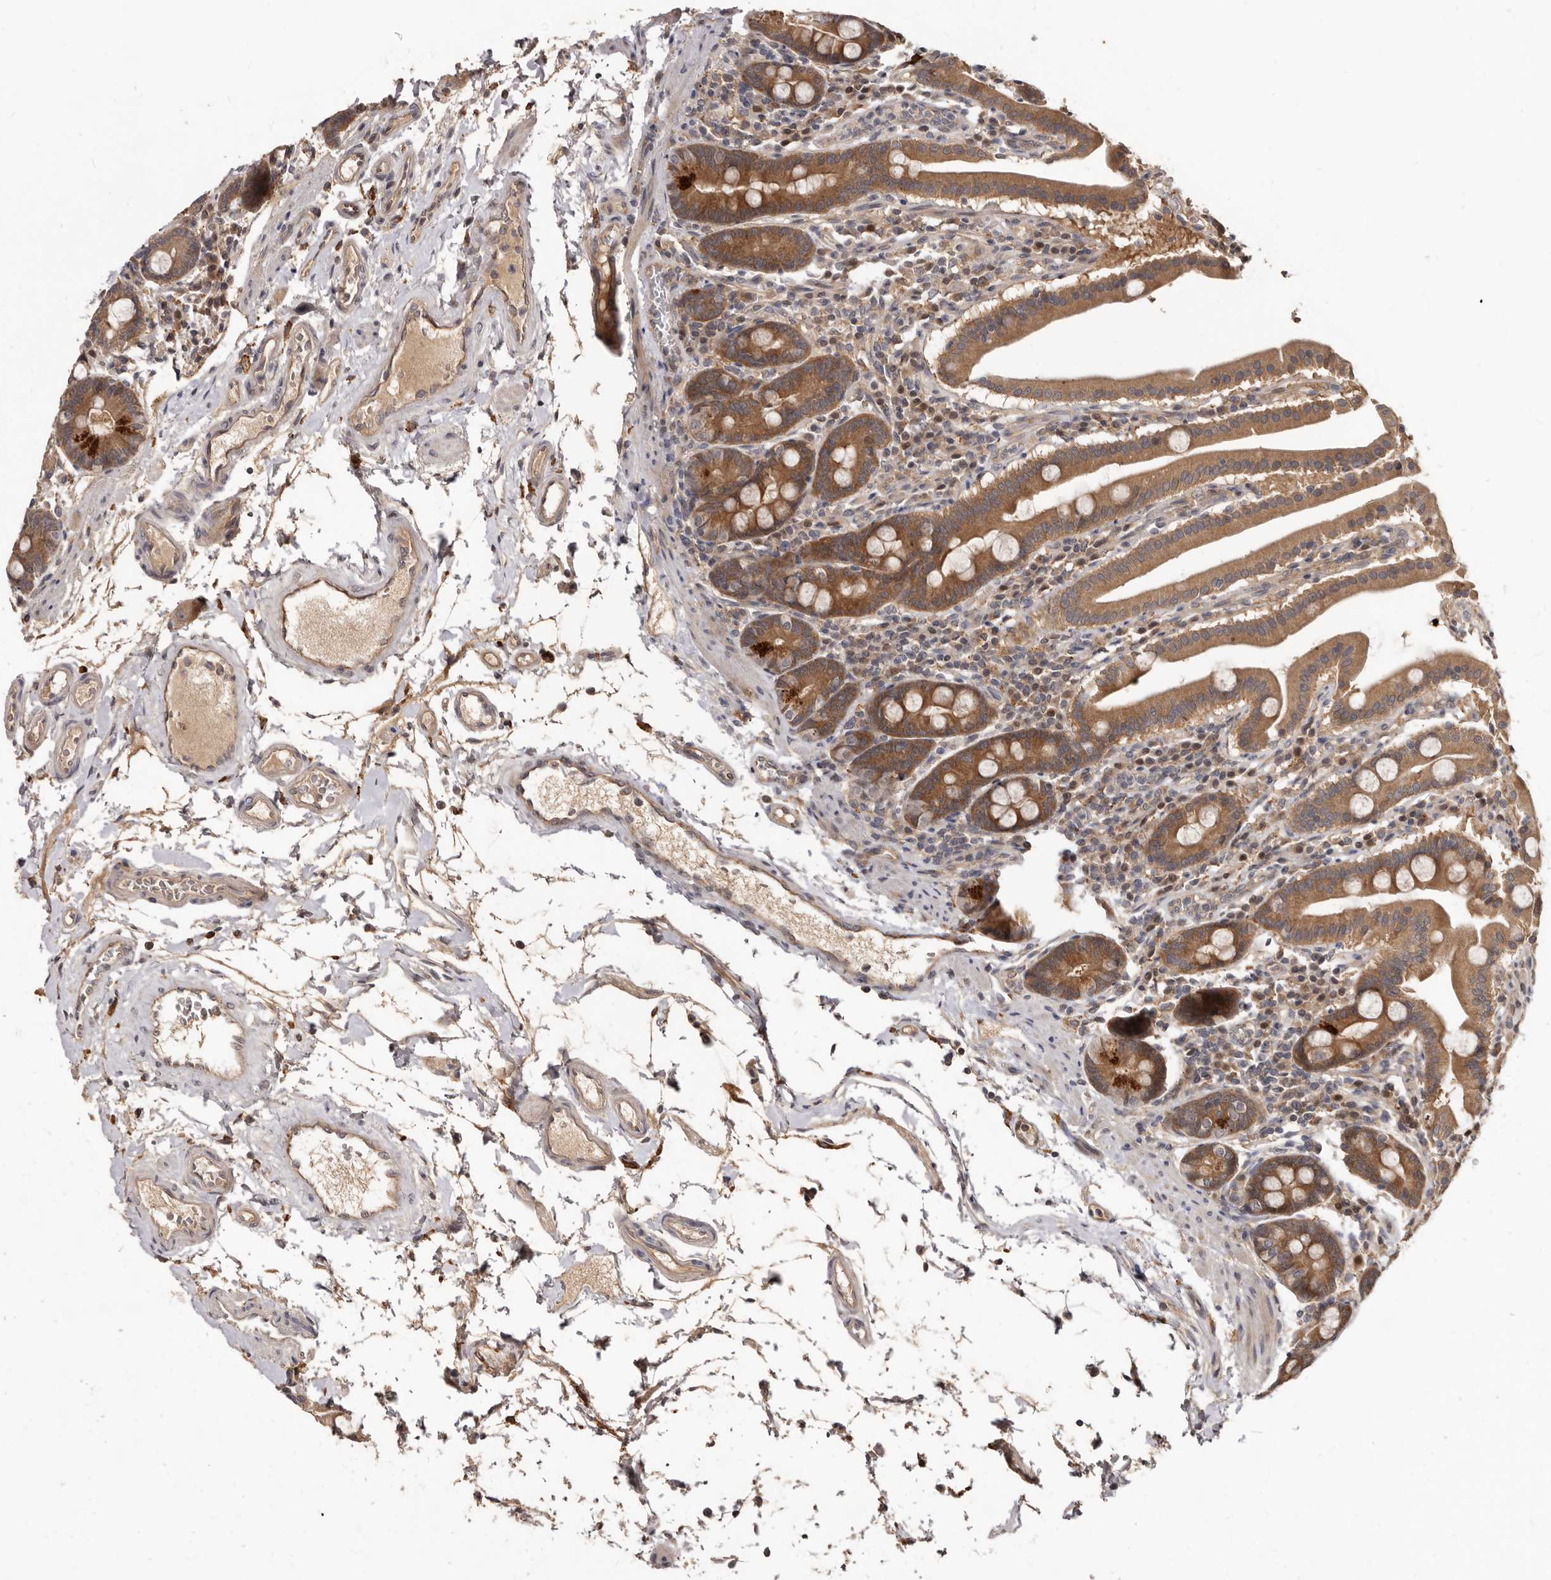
{"staining": {"intensity": "moderate", "quantity": ">75%", "location": "cytoplasmic/membranous"}, "tissue": "duodenum", "cell_type": "Glandular cells", "image_type": "normal", "snomed": [{"axis": "morphology", "description": "Normal tissue, NOS"}, {"axis": "morphology", "description": "Adenocarcinoma, NOS"}, {"axis": "topography", "description": "Pancreas"}, {"axis": "topography", "description": "Duodenum"}], "caption": "Immunohistochemical staining of benign human duodenum displays >75% levels of moderate cytoplasmic/membranous protein staining in approximately >75% of glandular cells. (Stains: DAB in brown, nuclei in blue, Microscopy: brightfield microscopy at high magnification).", "gene": "INAVA", "patient": {"sex": "male", "age": 50}}